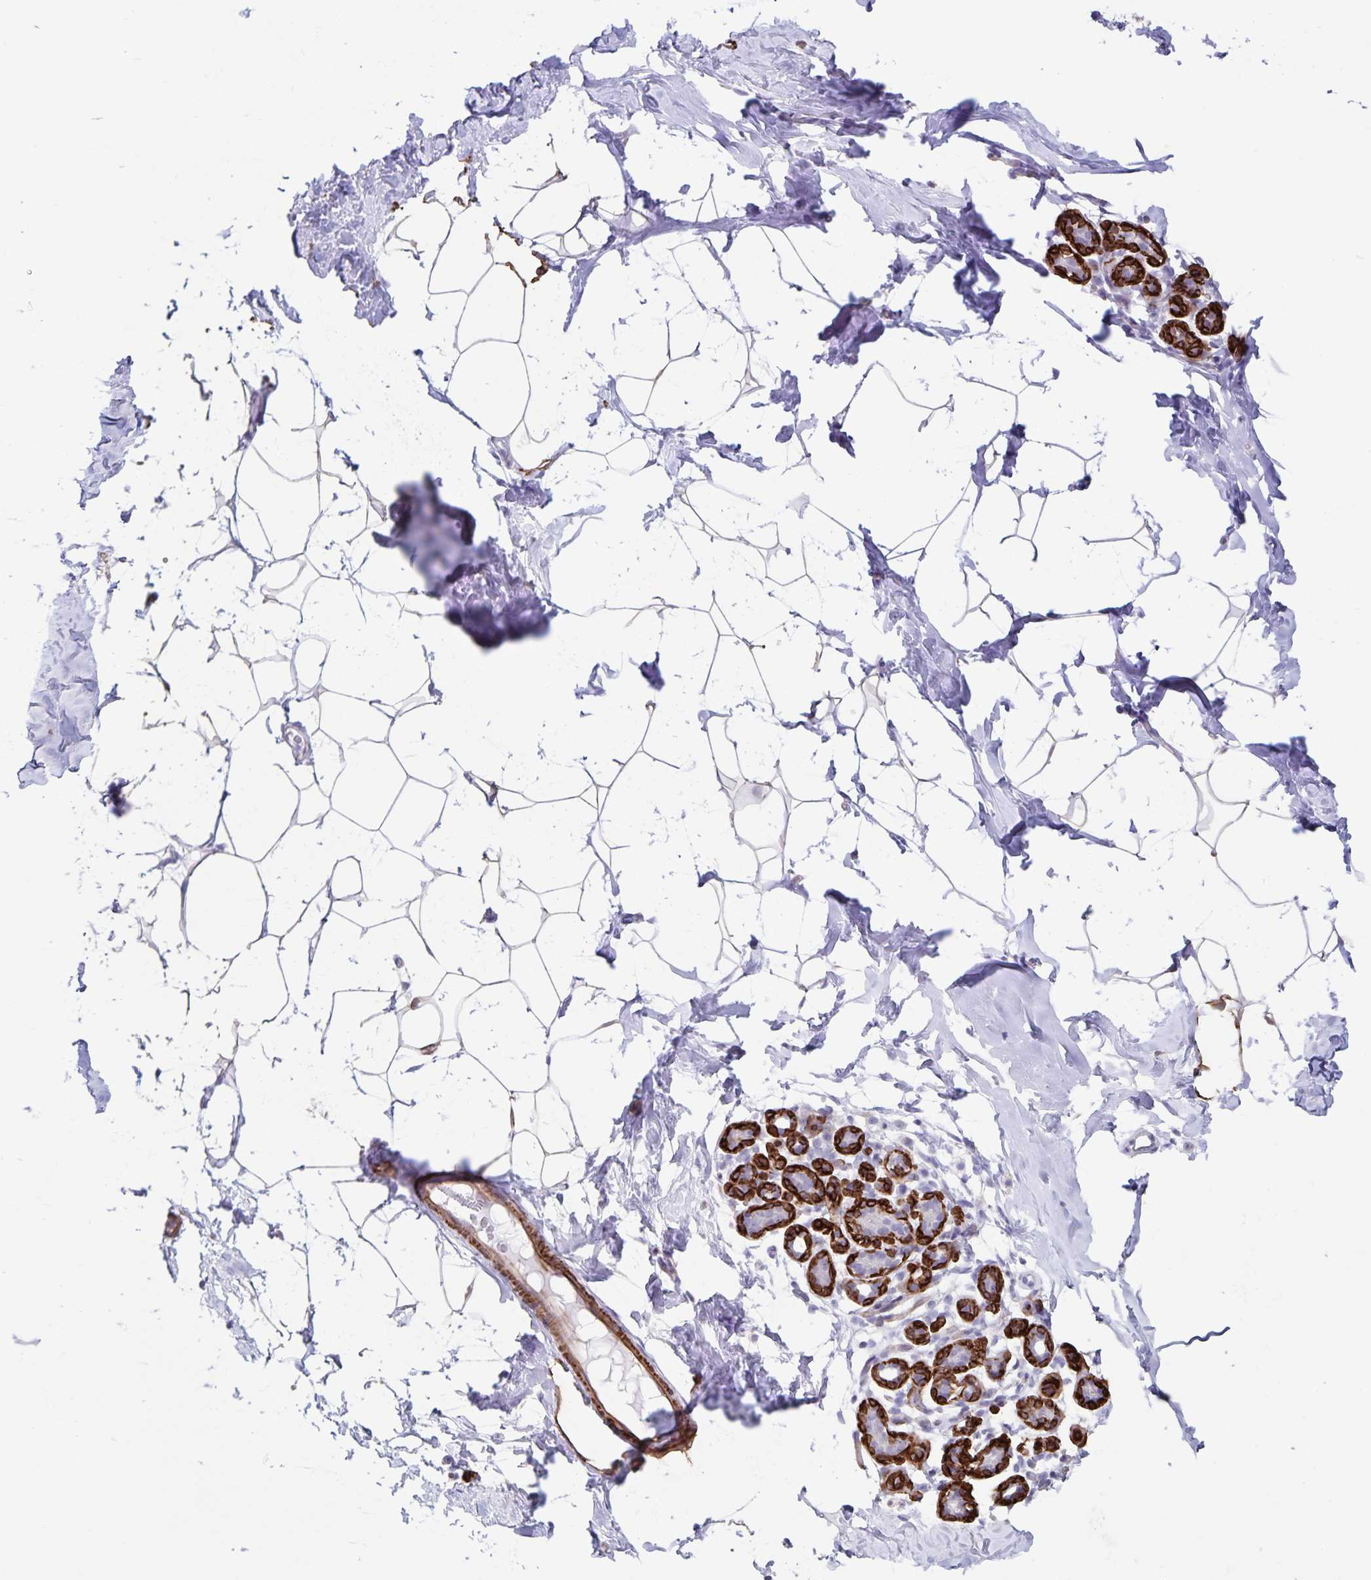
{"staining": {"intensity": "weak", "quantity": "<25%", "location": "cytoplasmic/membranous"}, "tissue": "breast", "cell_type": "Adipocytes", "image_type": "normal", "snomed": [{"axis": "morphology", "description": "Normal tissue, NOS"}, {"axis": "topography", "description": "Breast"}], "caption": "A photomicrograph of breast stained for a protein displays no brown staining in adipocytes. The staining was performed using DAB (3,3'-diaminobenzidine) to visualize the protein expression in brown, while the nuclei were stained in blue with hematoxylin (Magnification: 20x).", "gene": "SYNM", "patient": {"sex": "female", "age": 32}}